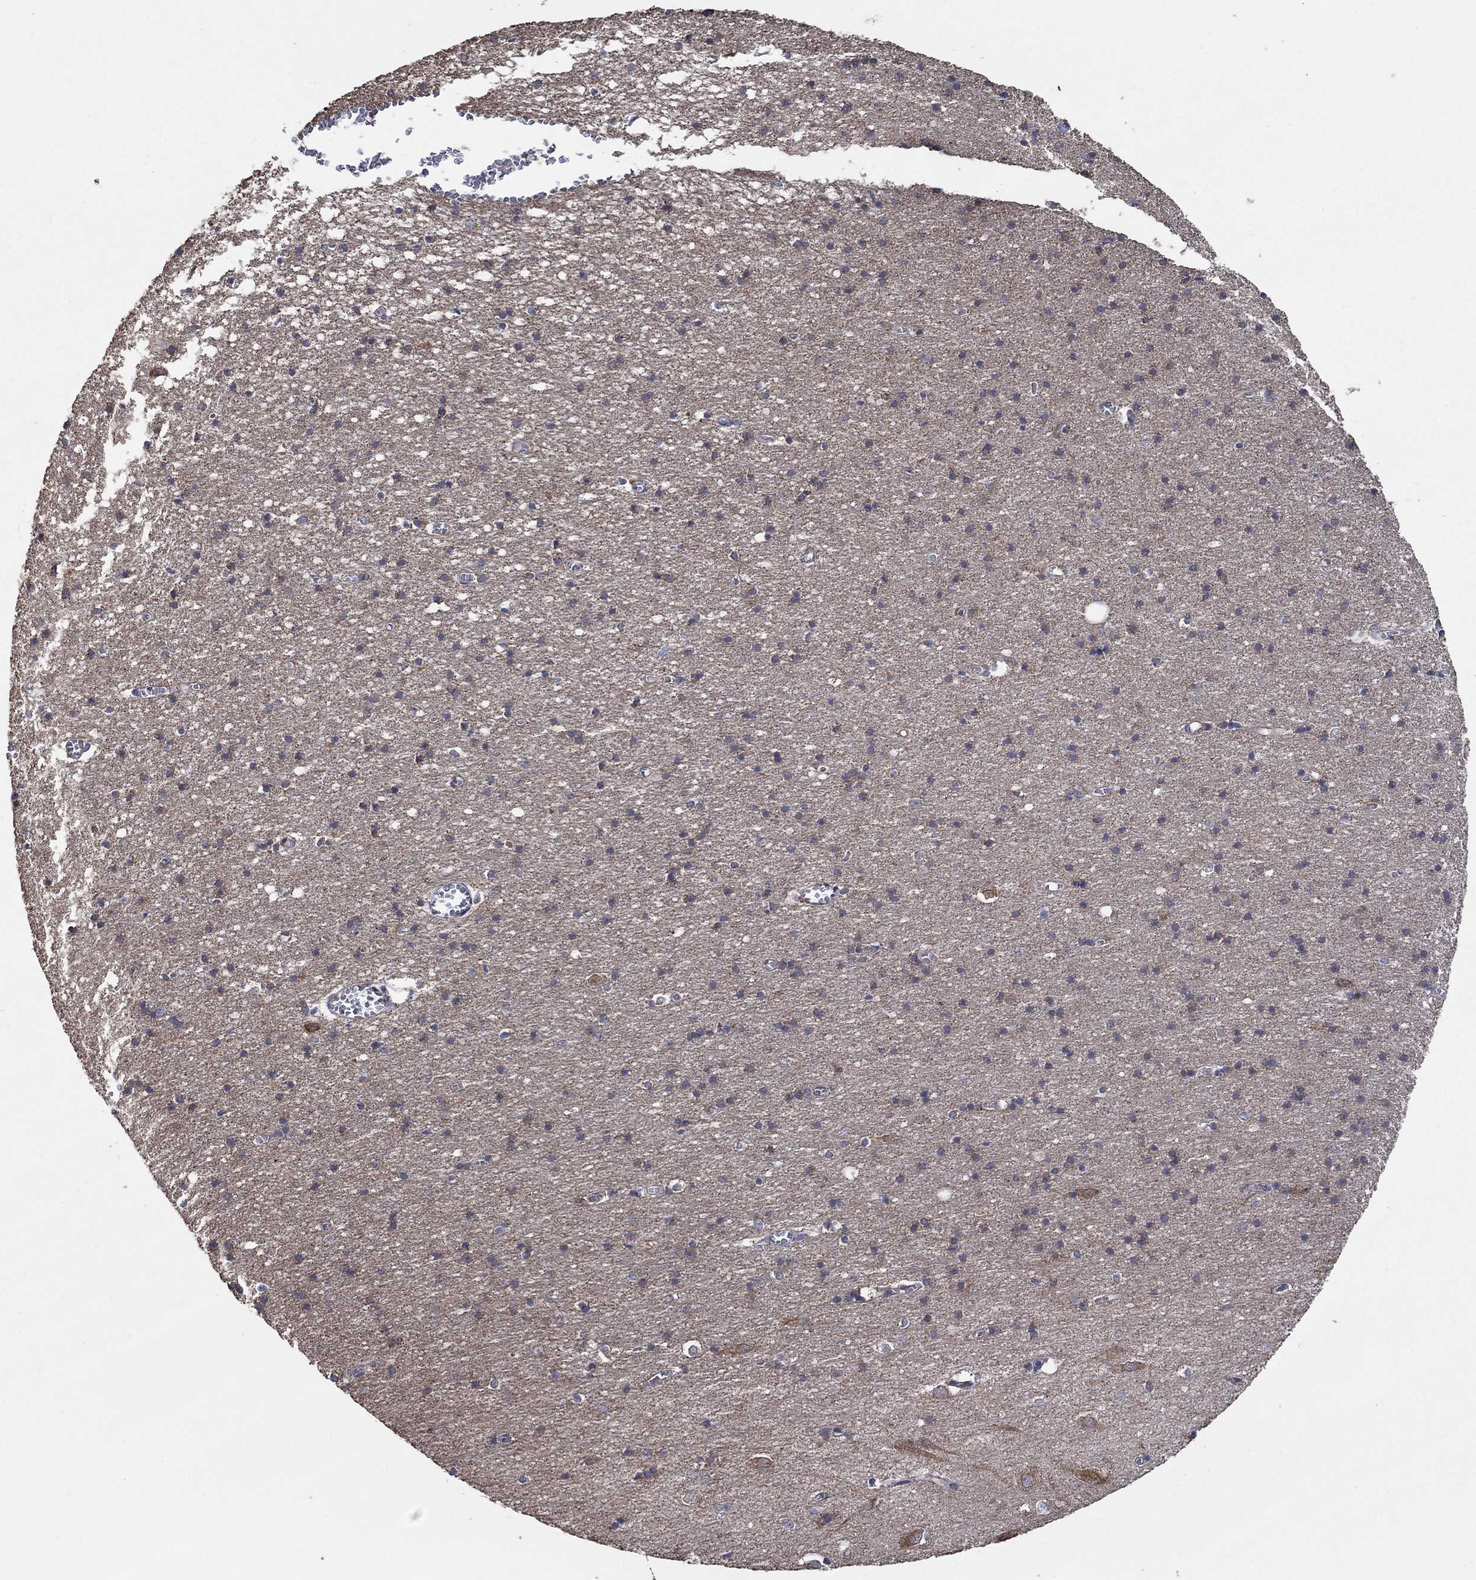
{"staining": {"intensity": "negative", "quantity": "none", "location": "none"}, "tissue": "cerebral cortex", "cell_type": "Endothelial cells", "image_type": "normal", "snomed": [{"axis": "morphology", "description": "Normal tissue, NOS"}, {"axis": "topography", "description": "Cerebral cortex"}], "caption": "IHC of normal human cerebral cortex exhibits no expression in endothelial cells.", "gene": "HID1", "patient": {"sex": "male", "age": 70}}